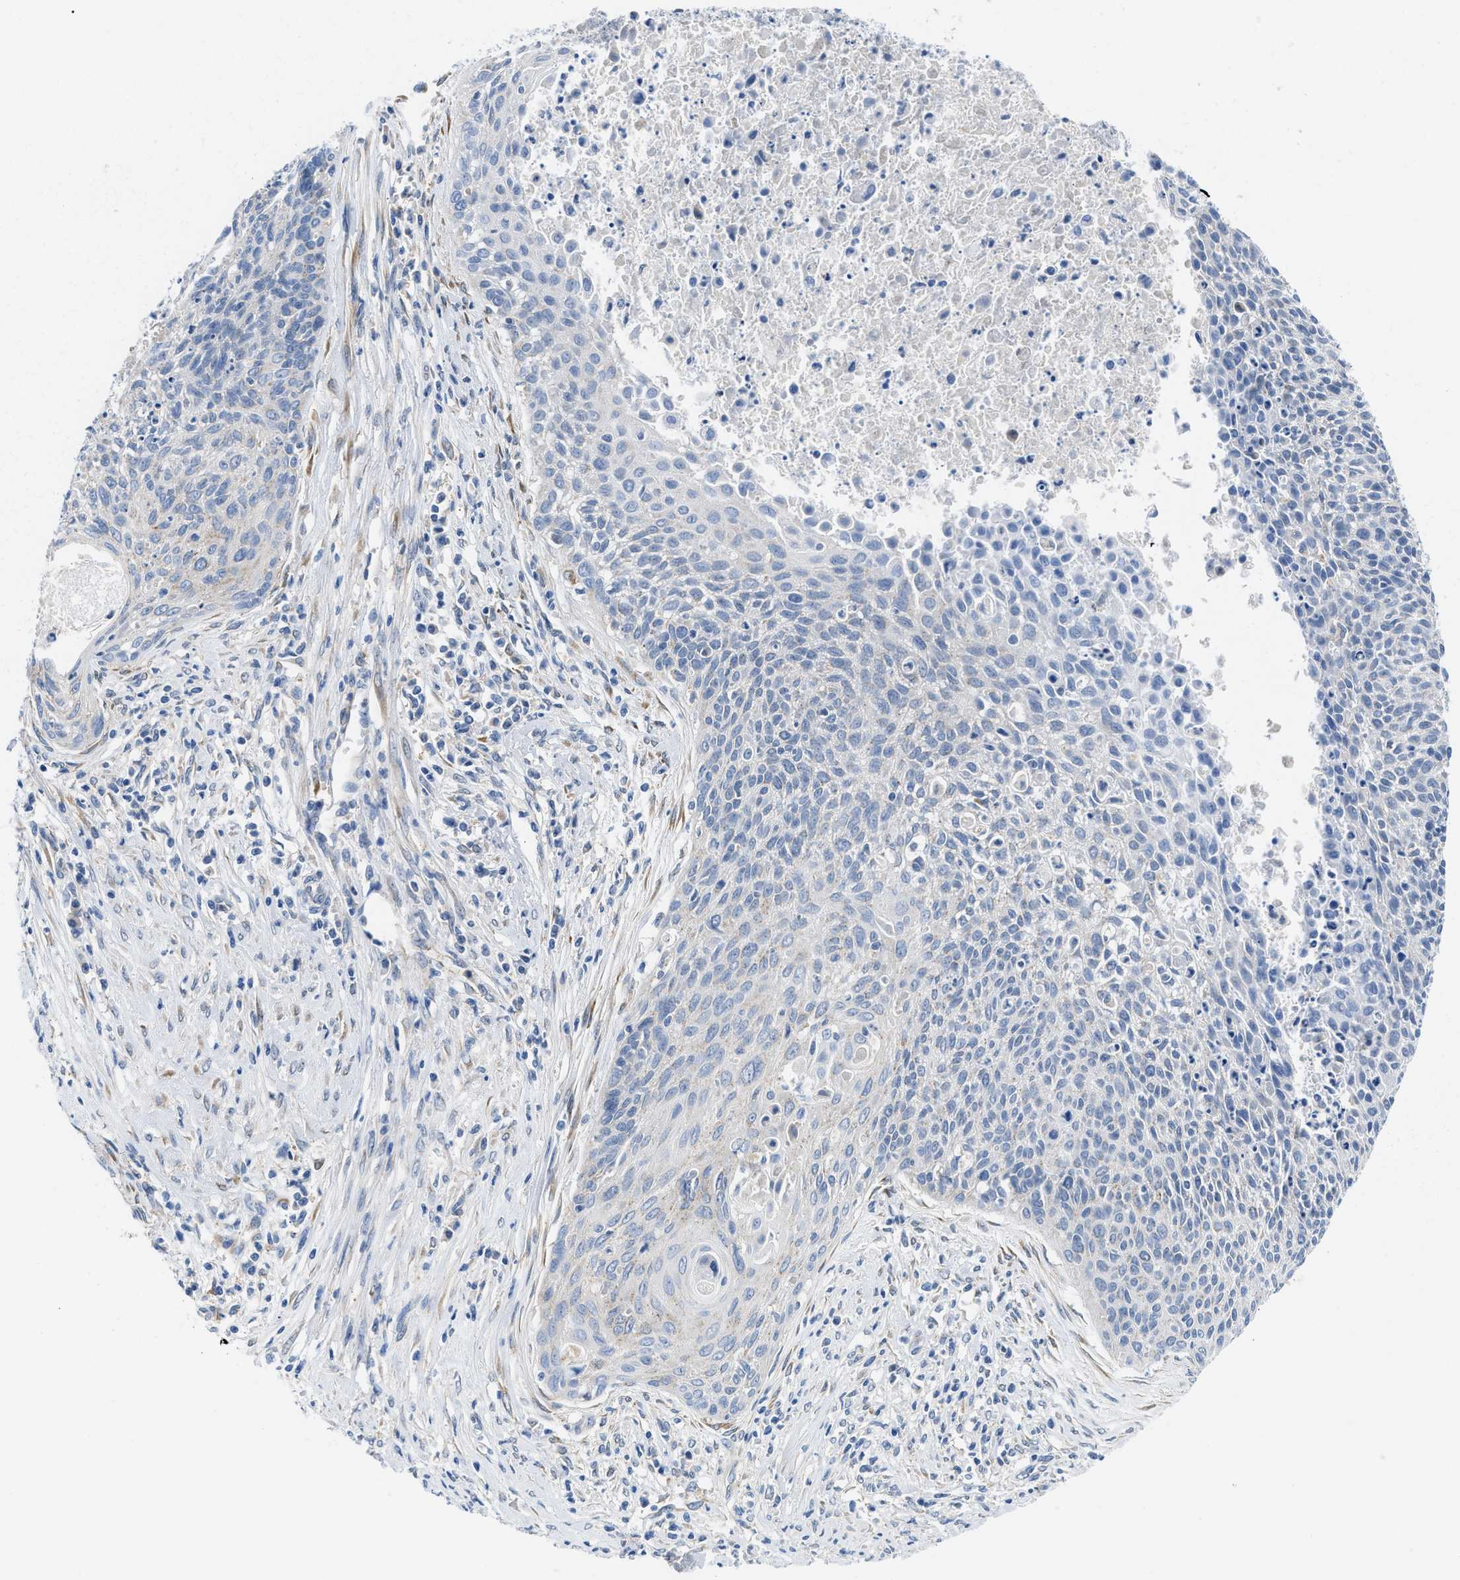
{"staining": {"intensity": "negative", "quantity": "none", "location": "none"}, "tissue": "cervical cancer", "cell_type": "Tumor cells", "image_type": "cancer", "snomed": [{"axis": "morphology", "description": "Squamous cell carcinoma, NOS"}, {"axis": "topography", "description": "Cervix"}], "caption": "Human cervical cancer stained for a protein using IHC exhibits no expression in tumor cells.", "gene": "BNC2", "patient": {"sex": "female", "age": 55}}